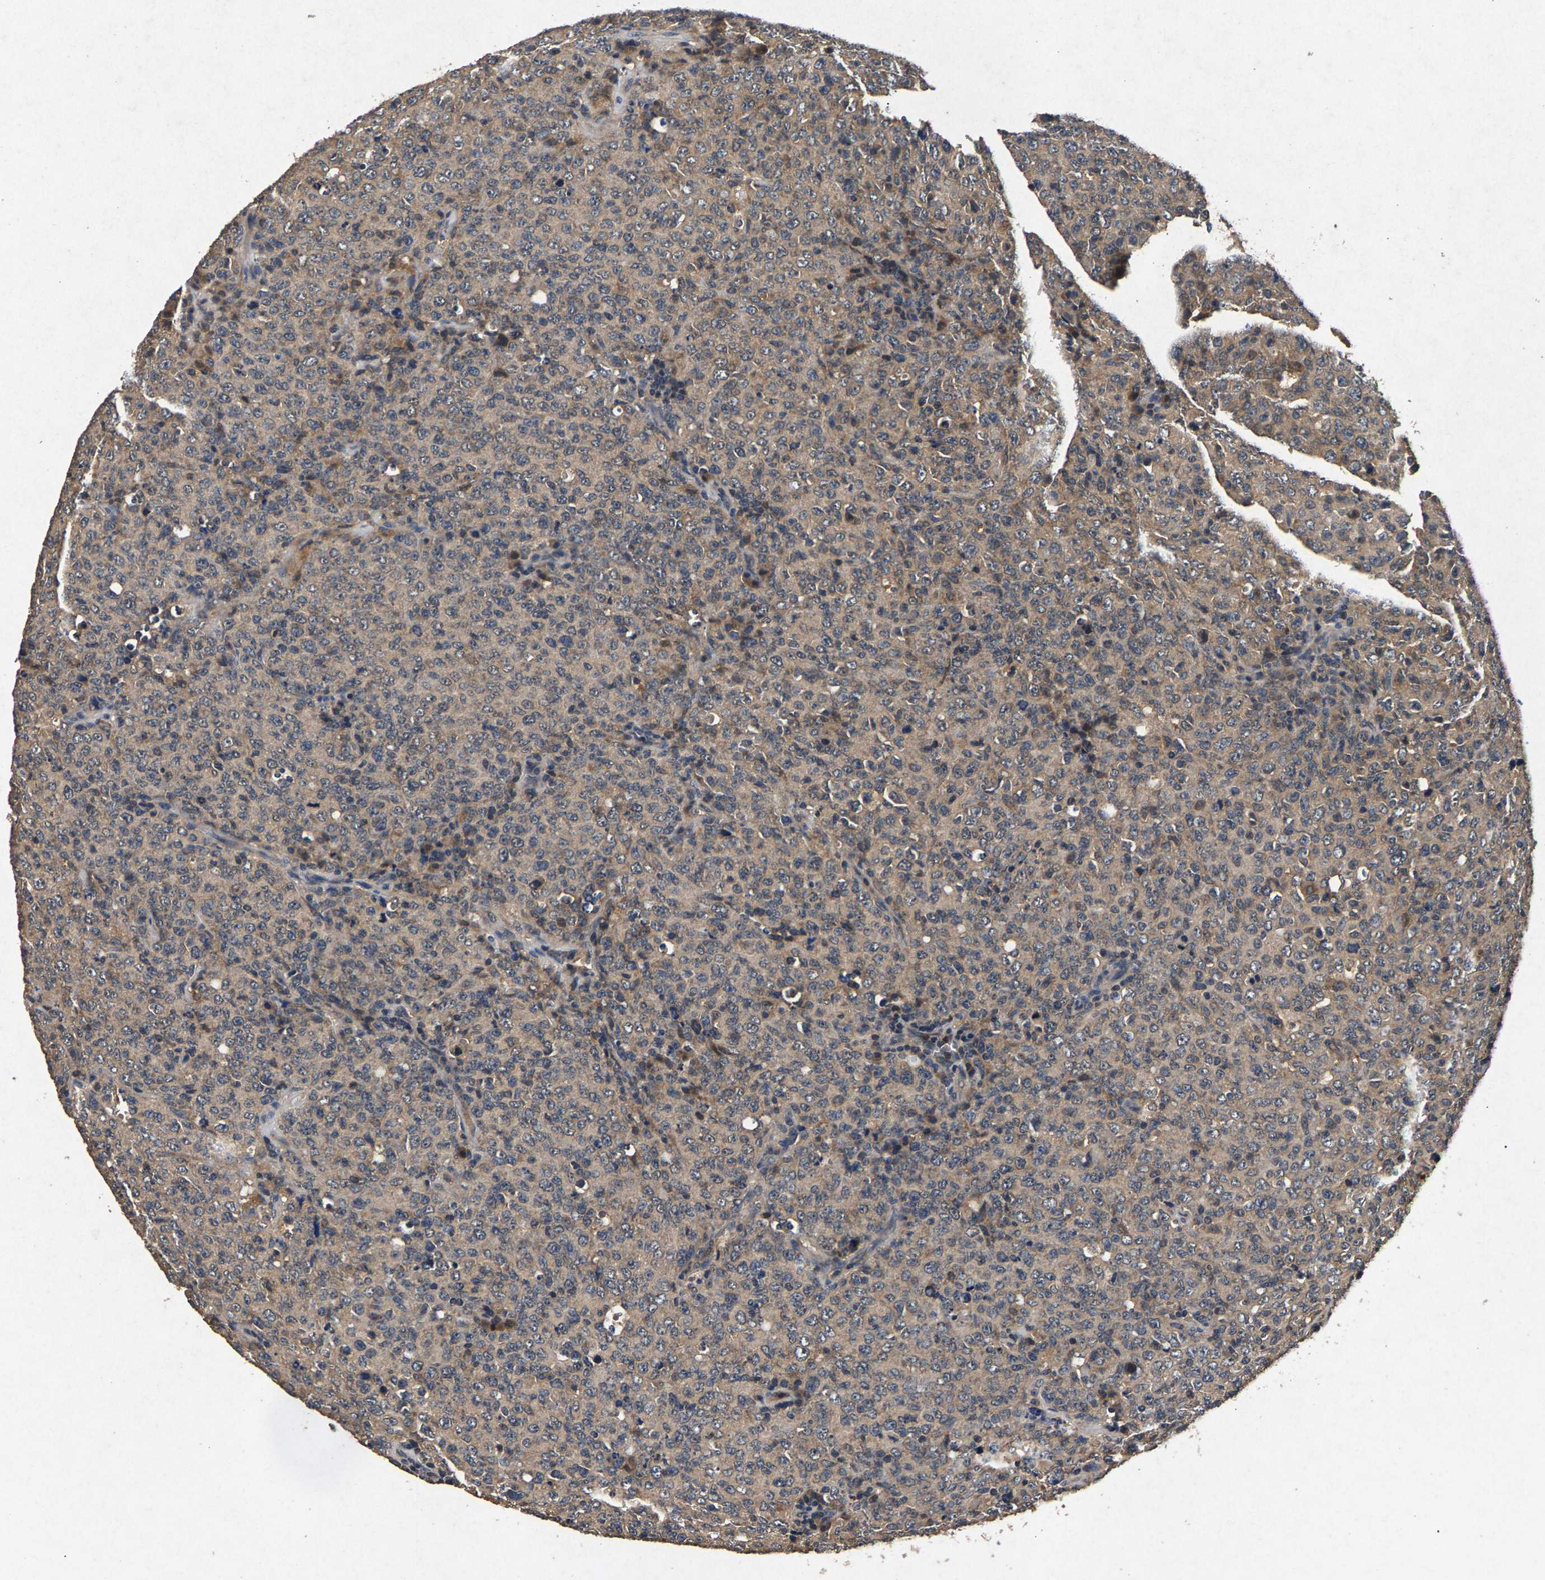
{"staining": {"intensity": "weak", "quantity": ">75%", "location": "cytoplasmic/membranous"}, "tissue": "lymphoma", "cell_type": "Tumor cells", "image_type": "cancer", "snomed": [{"axis": "morphology", "description": "Malignant lymphoma, non-Hodgkin's type, High grade"}, {"axis": "topography", "description": "Tonsil"}], "caption": "Immunohistochemical staining of lymphoma reveals weak cytoplasmic/membranous protein positivity in about >75% of tumor cells. Immunohistochemistry stains the protein of interest in brown and the nuclei are stained blue.", "gene": "PPP1CC", "patient": {"sex": "female", "age": 36}}